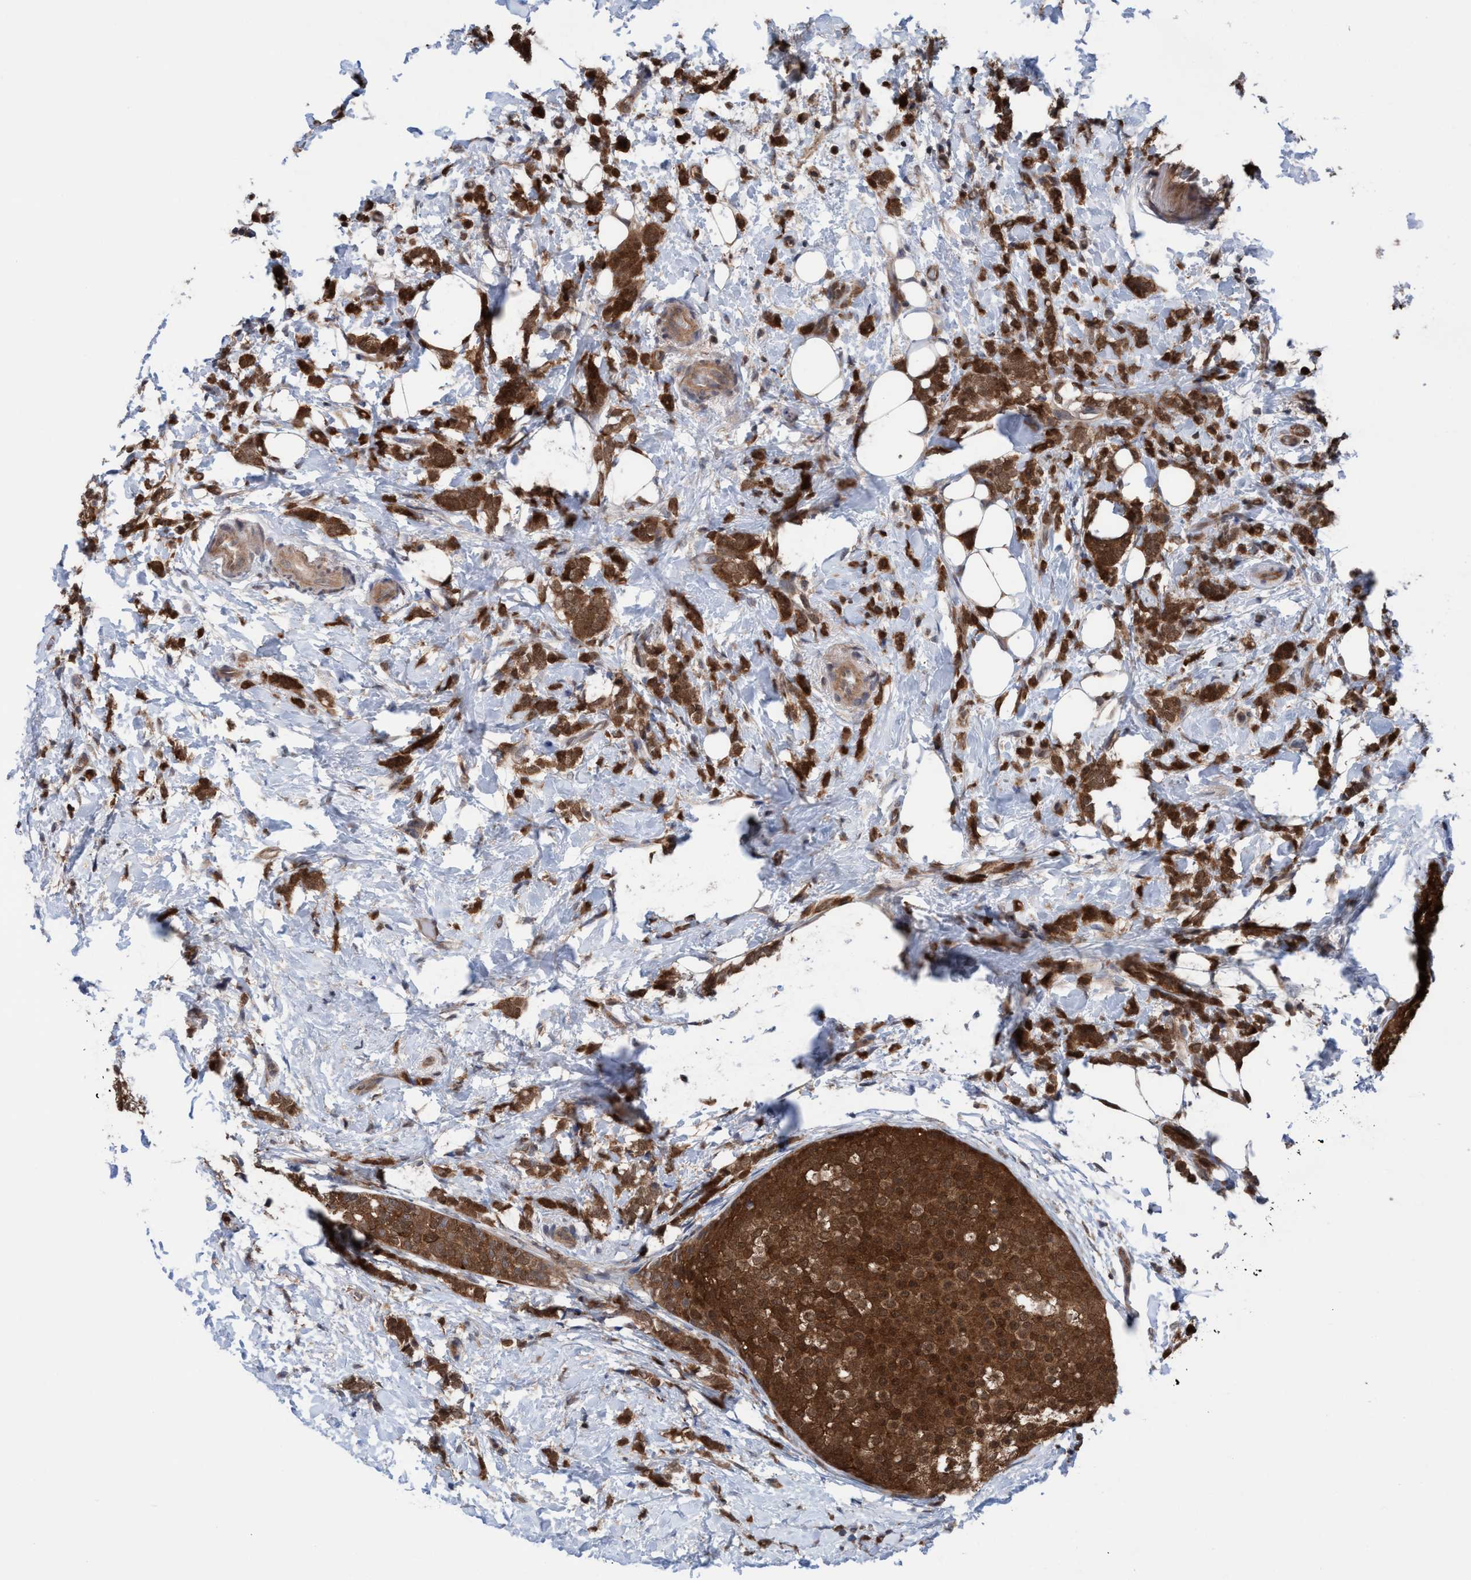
{"staining": {"intensity": "strong", "quantity": ">75%", "location": "cytoplasmic/membranous"}, "tissue": "breast cancer", "cell_type": "Tumor cells", "image_type": "cancer", "snomed": [{"axis": "morphology", "description": "Lobular carcinoma"}, {"axis": "topography", "description": "Breast"}], "caption": "Strong cytoplasmic/membranous positivity is appreciated in approximately >75% of tumor cells in breast cancer. (Stains: DAB in brown, nuclei in blue, Microscopy: brightfield microscopy at high magnification).", "gene": "GLOD4", "patient": {"sex": "female", "age": 50}}